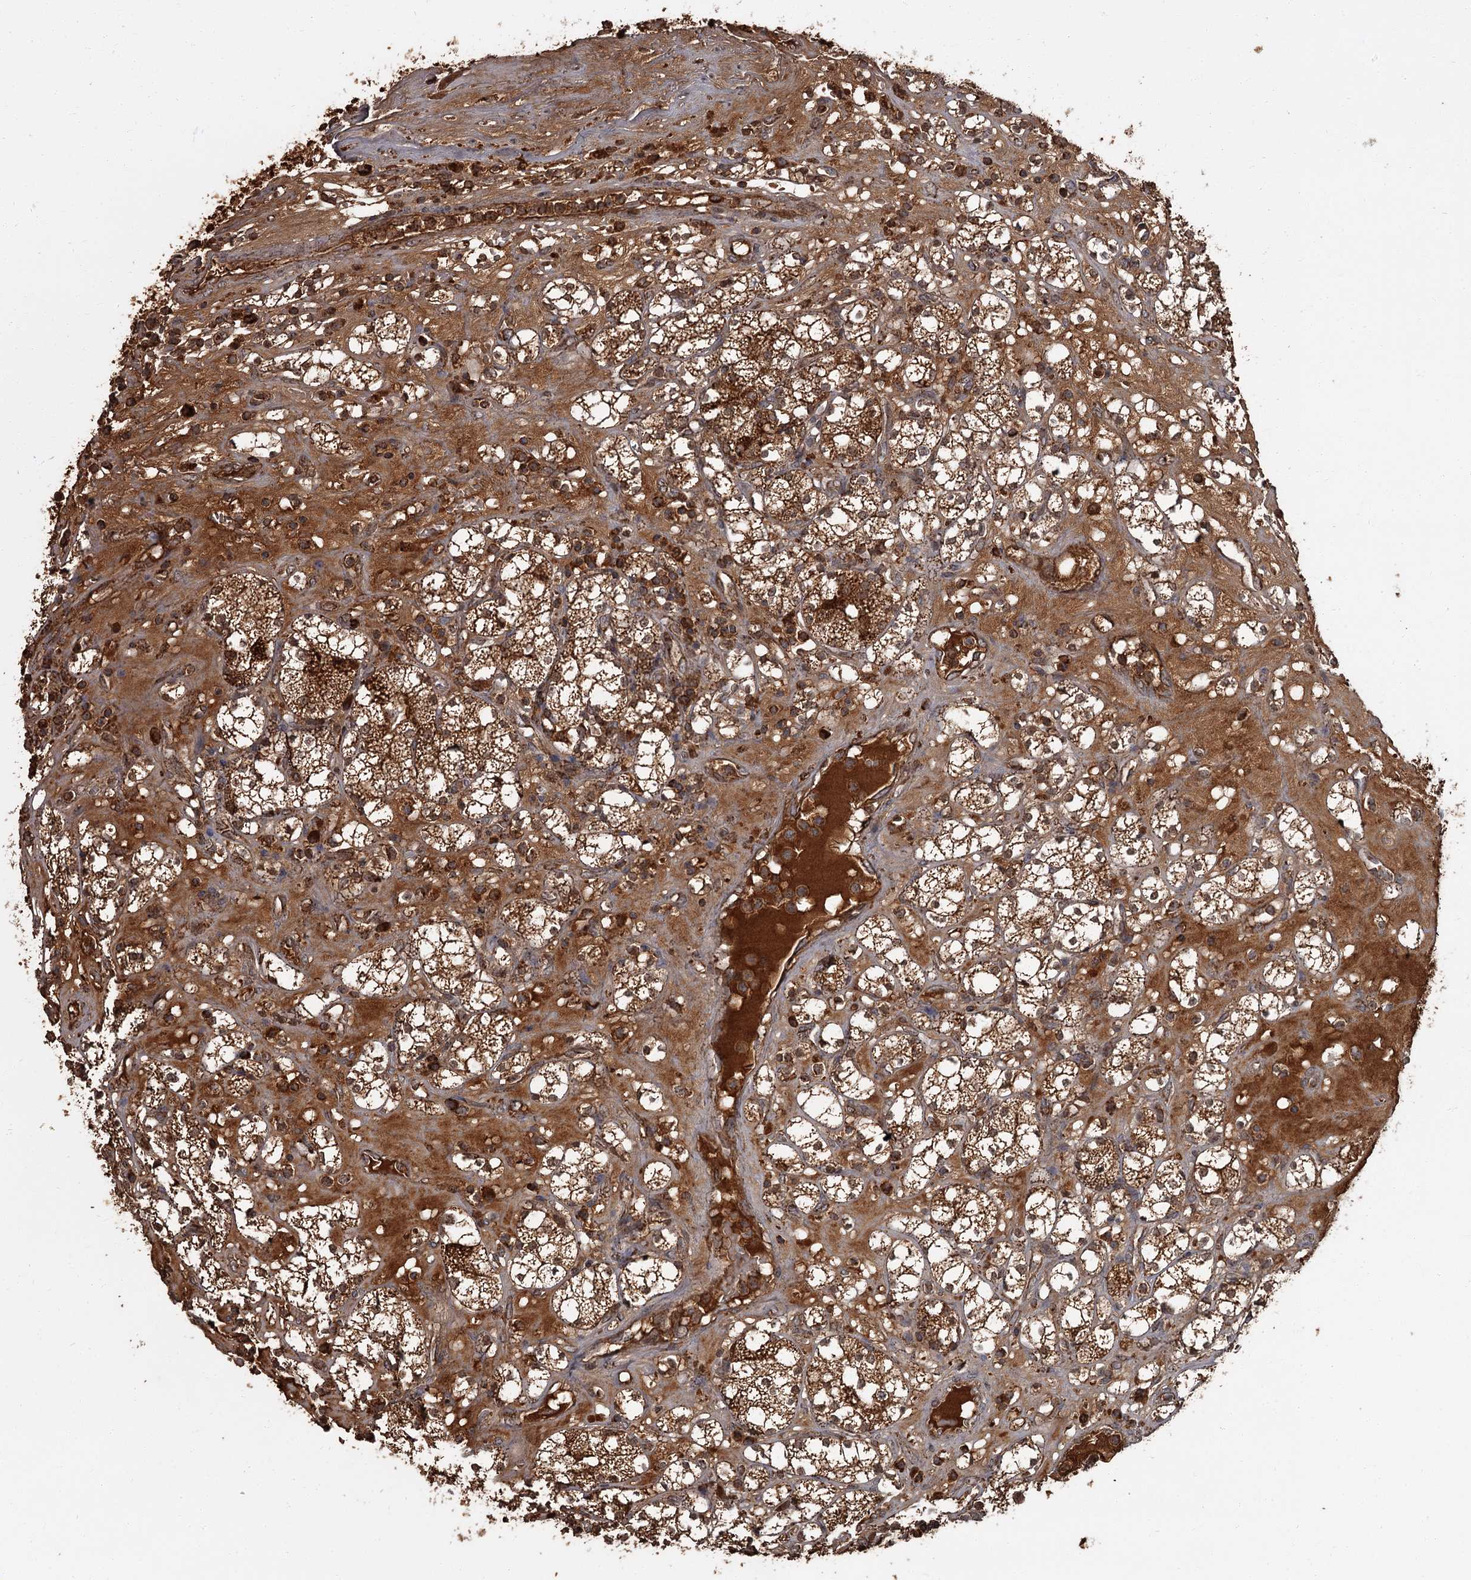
{"staining": {"intensity": "strong", "quantity": ">75%", "location": "cytoplasmic/membranous"}, "tissue": "renal cancer", "cell_type": "Tumor cells", "image_type": "cancer", "snomed": [{"axis": "morphology", "description": "Adenocarcinoma, NOS"}, {"axis": "topography", "description": "Kidney"}], "caption": "Immunohistochemical staining of renal cancer (adenocarcinoma) demonstrates high levels of strong cytoplasmic/membranous protein positivity in about >75% of tumor cells.", "gene": "THAP9", "patient": {"sex": "male", "age": 77}}